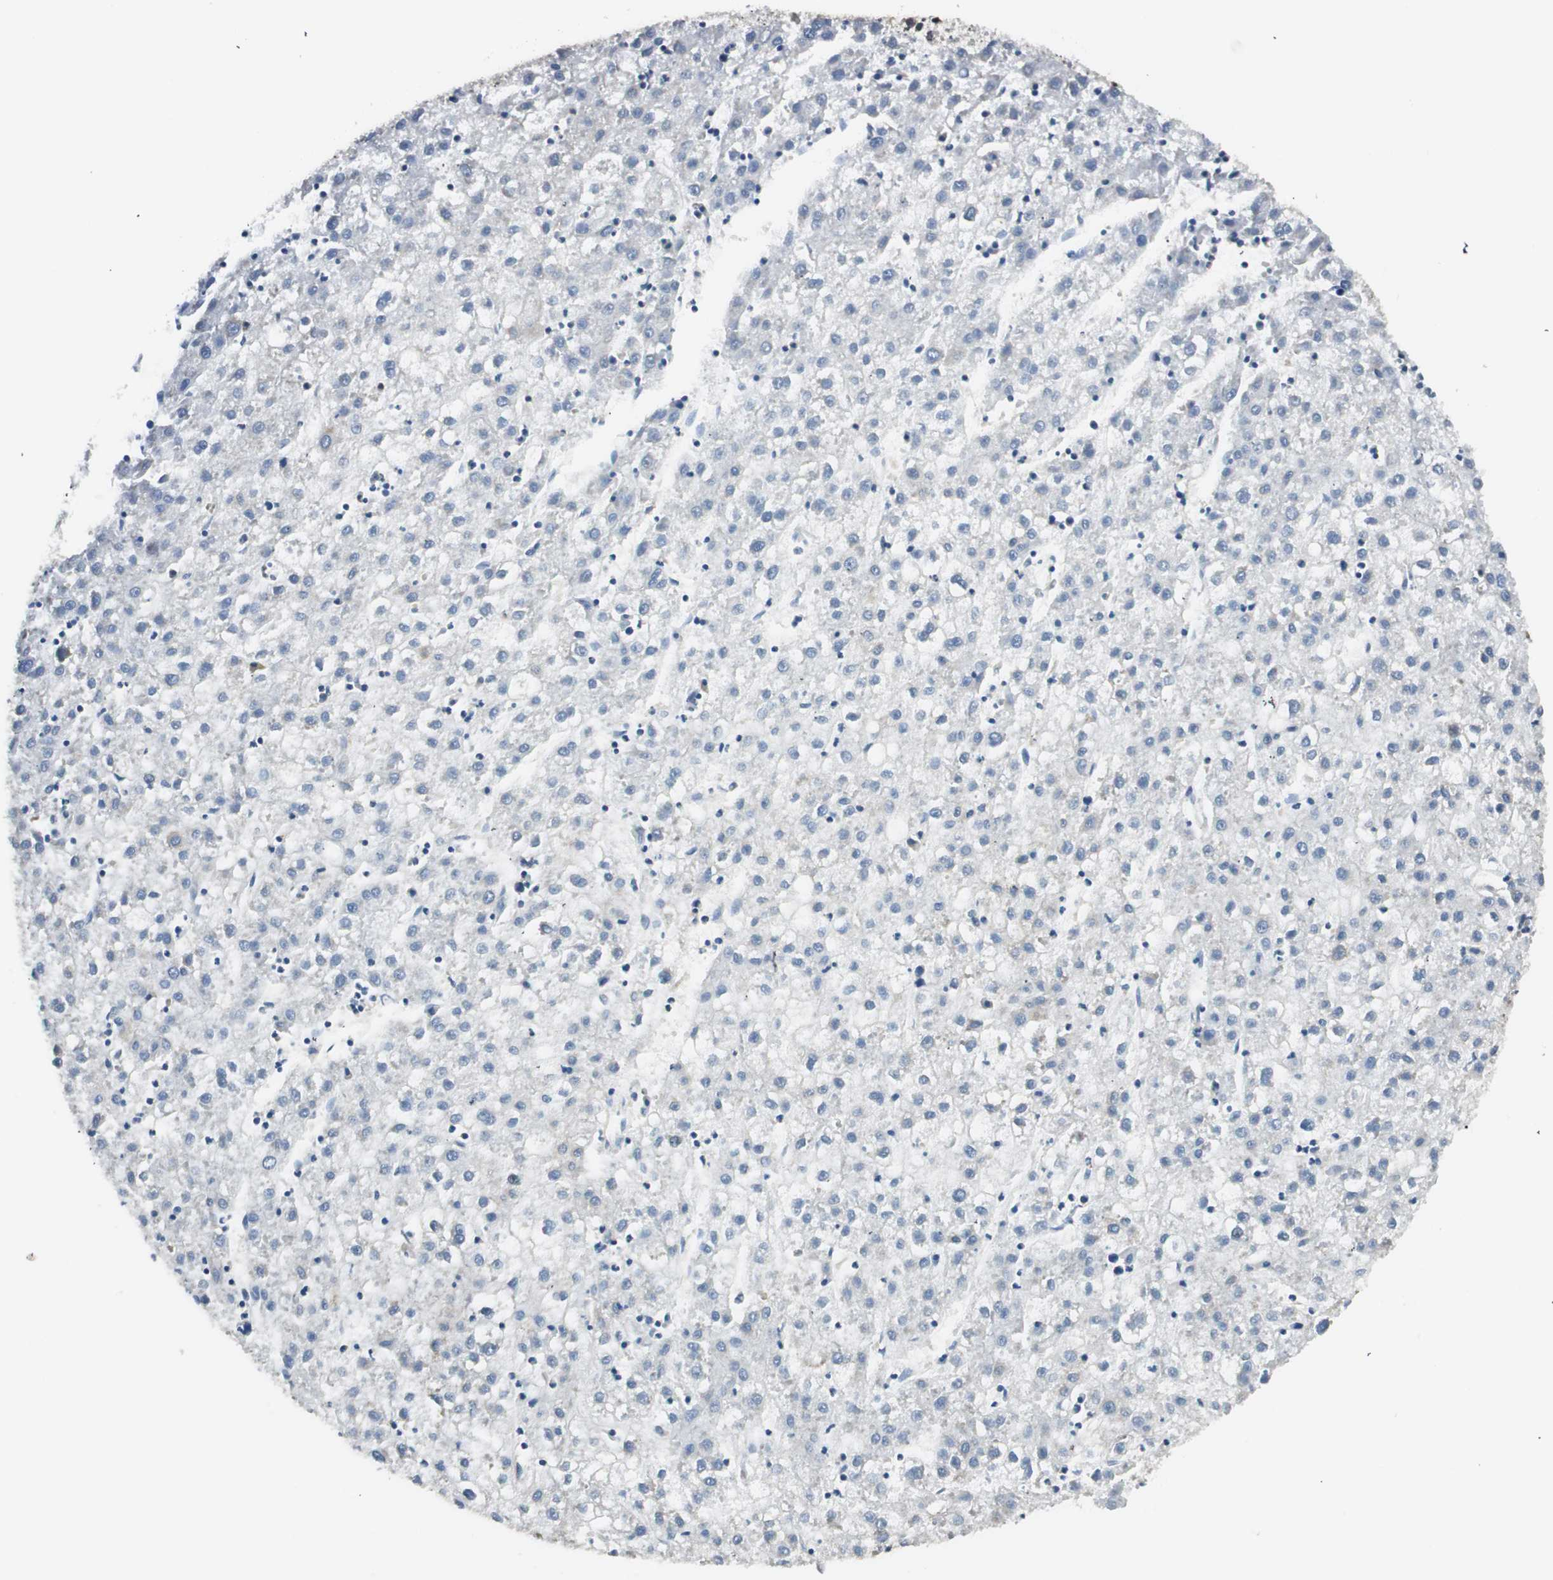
{"staining": {"intensity": "negative", "quantity": "none", "location": "none"}, "tissue": "liver cancer", "cell_type": "Tumor cells", "image_type": "cancer", "snomed": [{"axis": "morphology", "description": "Carcinoma, Hepatocellular, NOS"}, {"axis": "topography", "description": "Liver"}], "caption": "High magnification brightfield microscopy of liver hepatocellular carcinoma stained with DAB (3,3'-diaminobenzidine) (brown) and counterstained with hematoxylin (blue): tumor cells show no significant expression. (Stains: DAB immunohistochemistry with hematoxylin counter stain, Microscopy: brightfield microscopy at high magnification).", "gene": "RING1", "patient": {"sex": "male", "age": 72}}